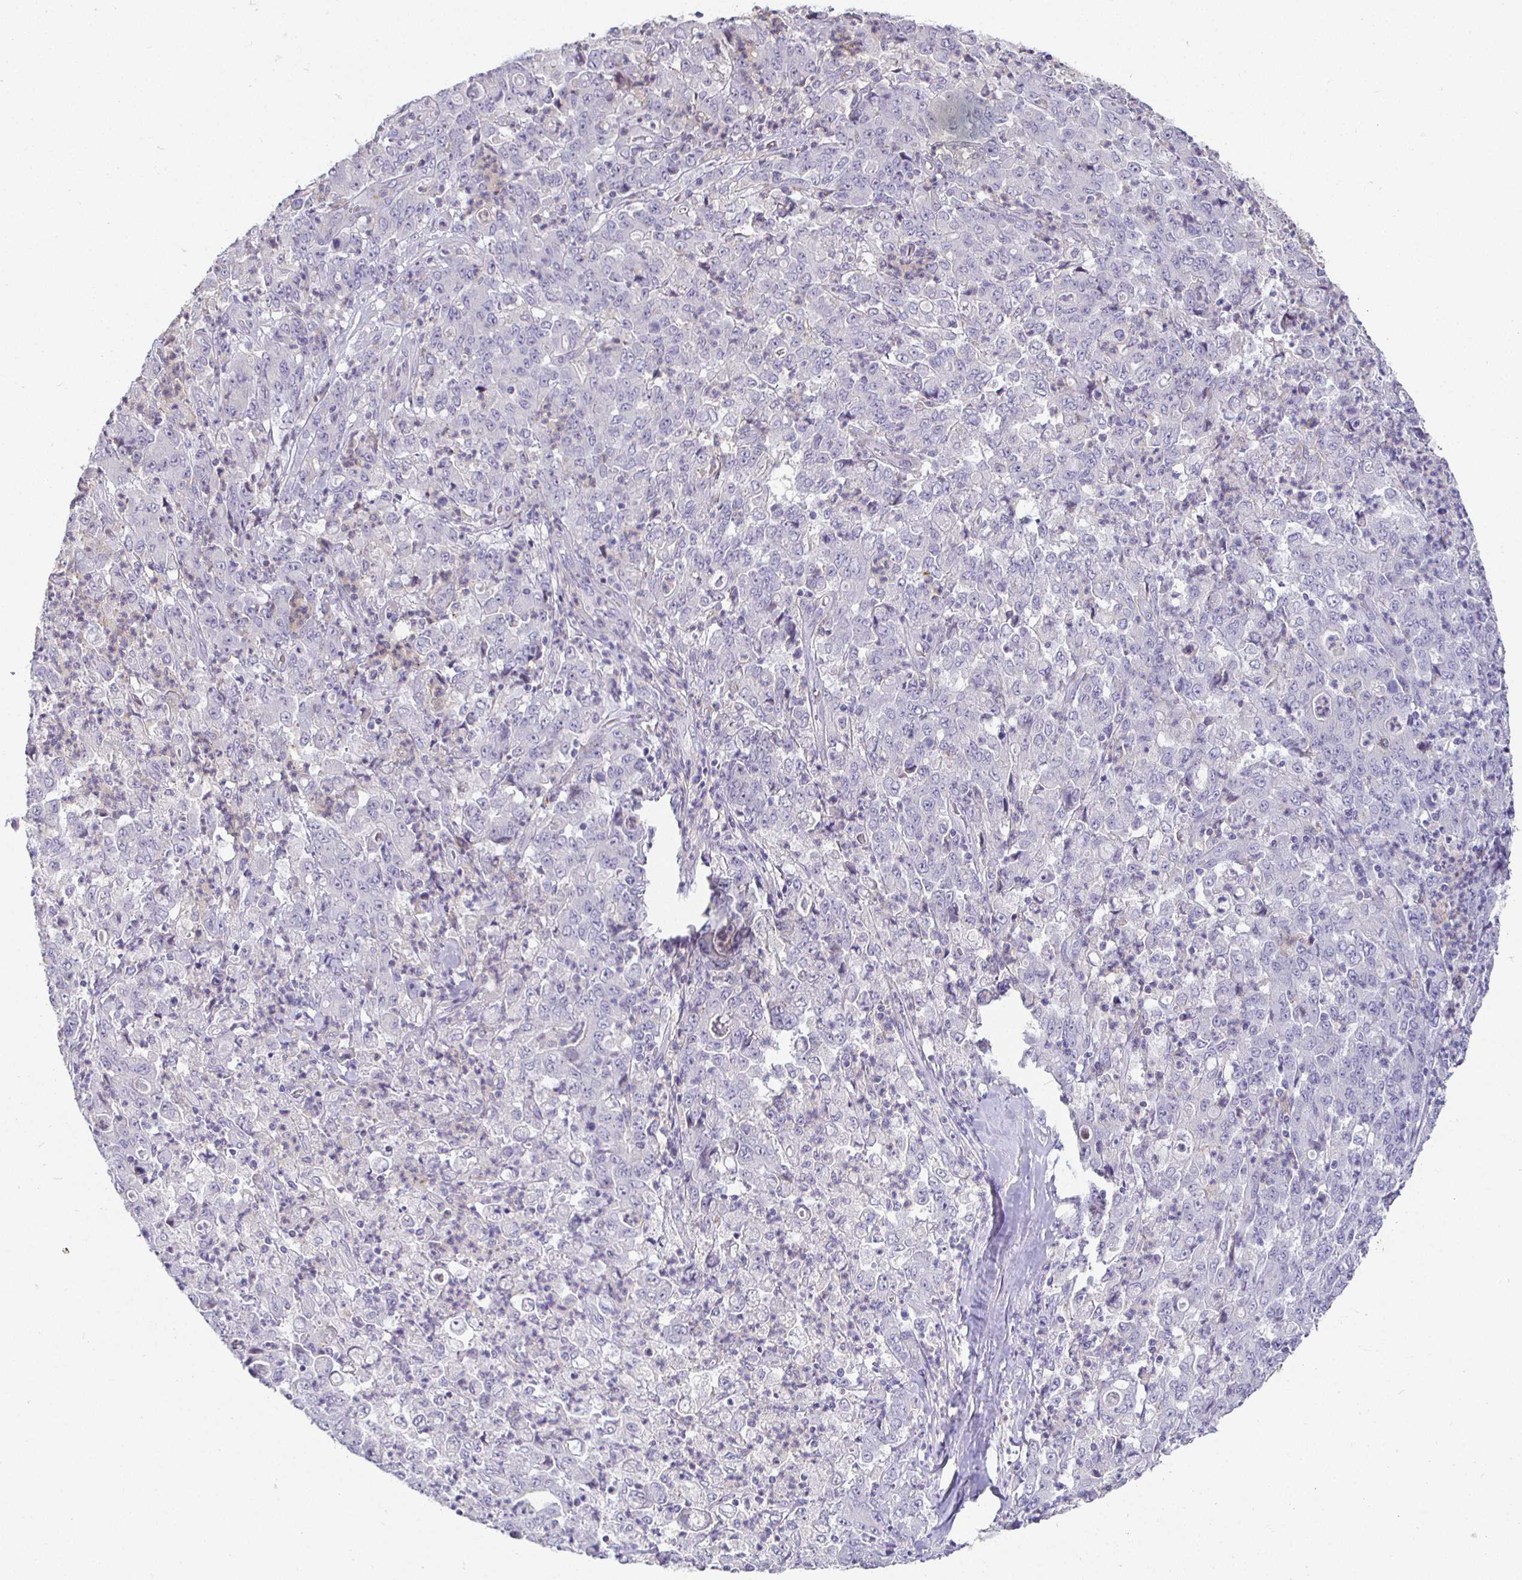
{"staining": {"intensity": "negative", "quantity": "none", "location": "none"}, "tissue": "stomach cancer", "cell_type": "Tumor cells", "image_type": "cancer", "snomed": [{"axis": "morphology", "description": "Adenocarcinoma, NOS"}, {"axis": "topography", "description": "Stomach, lower"}], "caption": "Tumor cells show no significant staining in stomach cancer.", "gene": "SIRPA", "patient": {"sex": "female", "age": 71}}